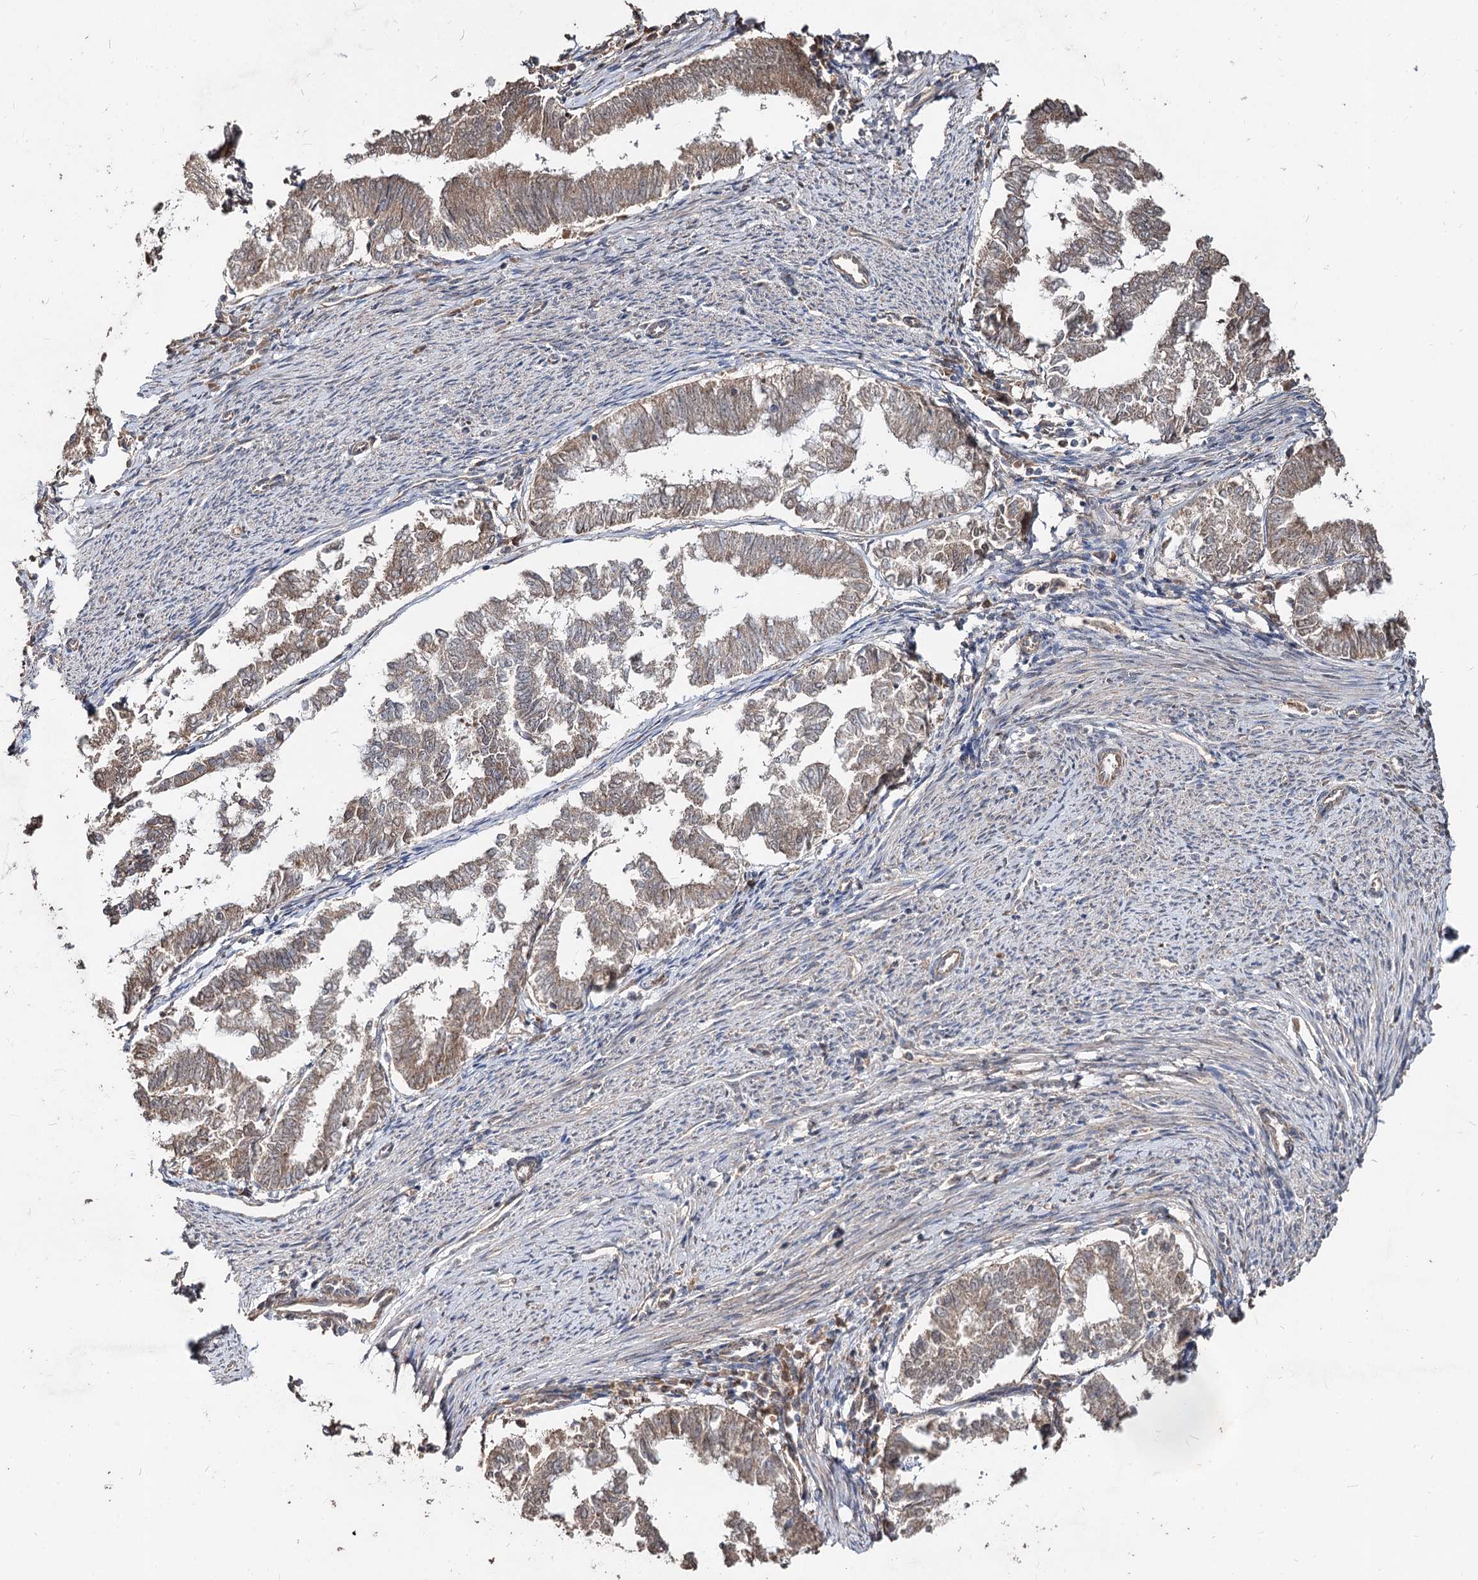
{"staining": {"intensity": "weak", "quantity": "25%-75%", "location": "cytoplasmic/membranous"}, "tissue": "endometrial cancer", "cell_type": "Tumor cells", "image_type": "cancer", "snomed": [{"axis": "morphology", "description": "Adenocarcinoma, NOS"}, {"axis": "topography", "description": "Endometrium"}], "caption": "Immunohistochemical staining of human adenocarcinoma (endometrial) demonstrates weak cytoplasmic/membranous protein positivity in about 25%-75% of tumor cells.", "gene": "SPART", "patient": {"sex": "female", "age": 79}}